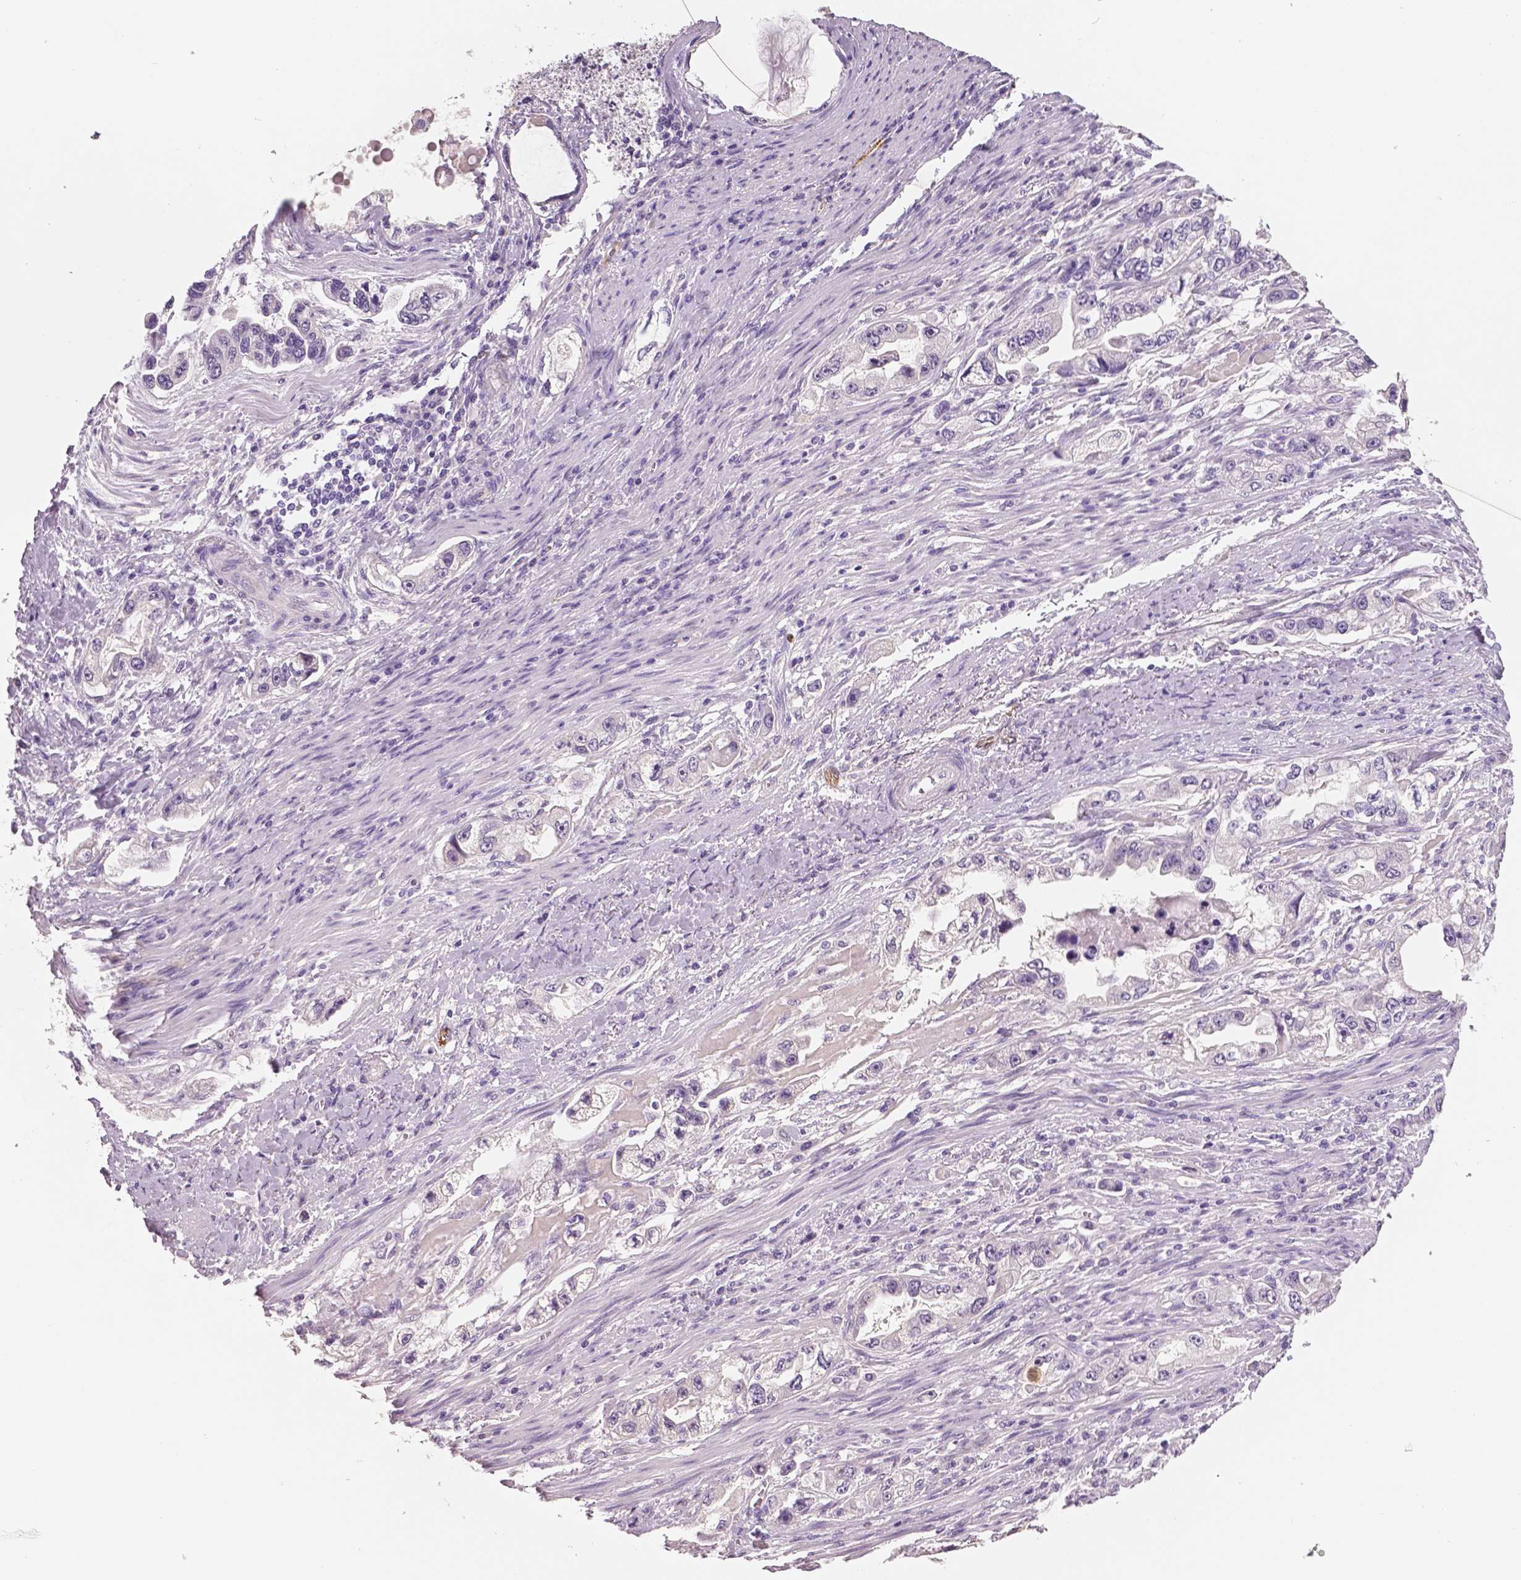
{"staining": {"intensity": "negative", "quantity": "none", "location": "none"}, "tissue": "stomach cancer", "cell_type": "Tumor cells", "image_type": "cancer", "snomed": [{"axis": "morphology", "description": "Adenocarcinoma, NOS"}, {"axis": "topography", "description": "Stomach, lower"}], "caption": "Photomicrograph shows no significant protein staining in tumor cells of stomach cancer.", "gene": "TSPAN7", "patient": {"sex": "female", "age": 93}}